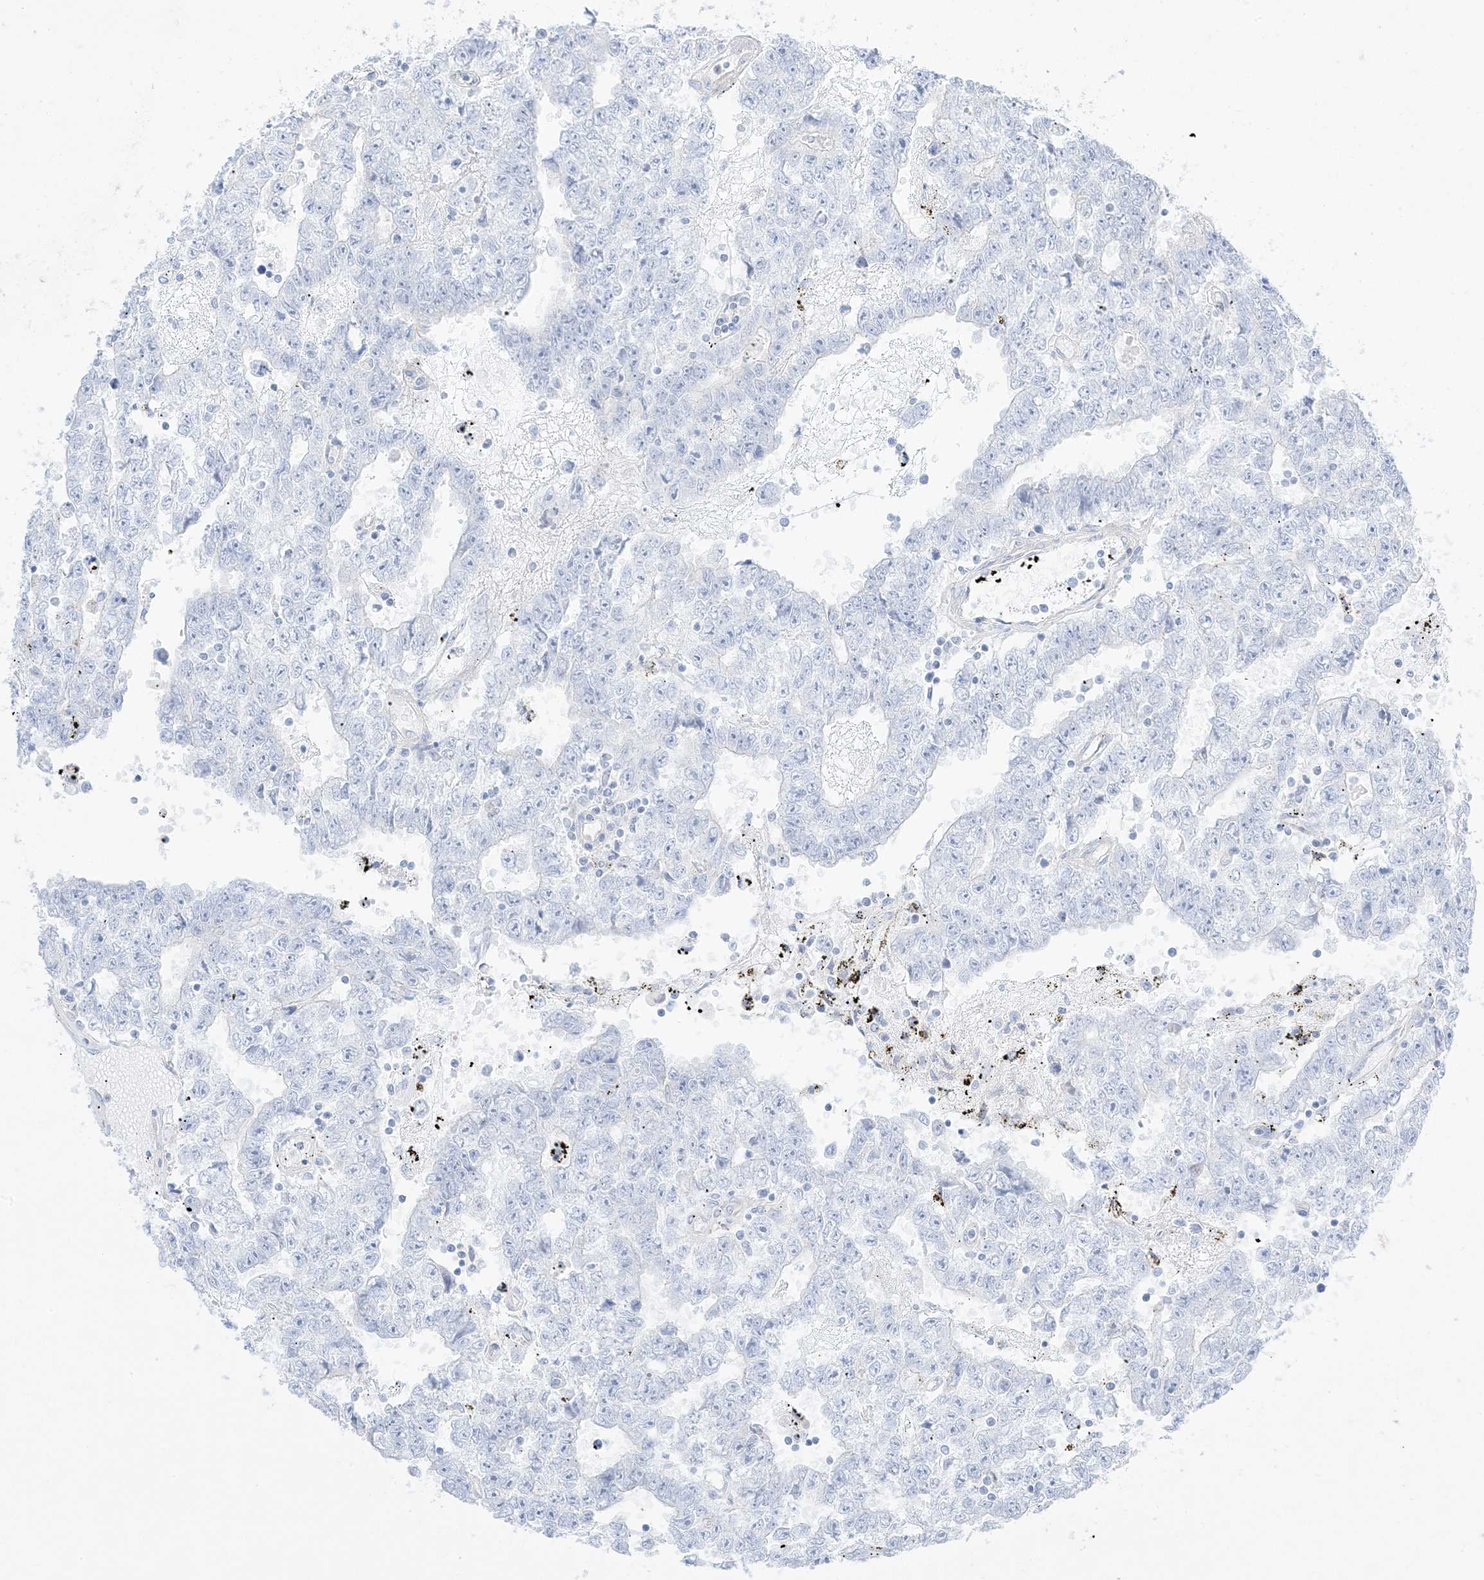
{"staining": {"intensity": "negative", "quantity": "none", "location": "none"}, "tissue": "testis cancer", "cell_type": "Tumor cells", "image_type": "cancer", "snomed": [{"axis": "morphology", "description": "Carcinoma, Embryonal, NOS"}, {"axis": "topography", "description": "Testis"}], "caption": "The histopathology image demonstrates no staining of tumor cells in testis cancer (embryonal carcinoma). The staining was performed using DAB (3,3'-diaminobenzidine) to visualize the protein expression in brown, while the nuclei were stained in blue with hematoxylin (Magnification: 20x).", "gene": "ARHGEF9", "patient": {"sex": "male", "age": 25}}